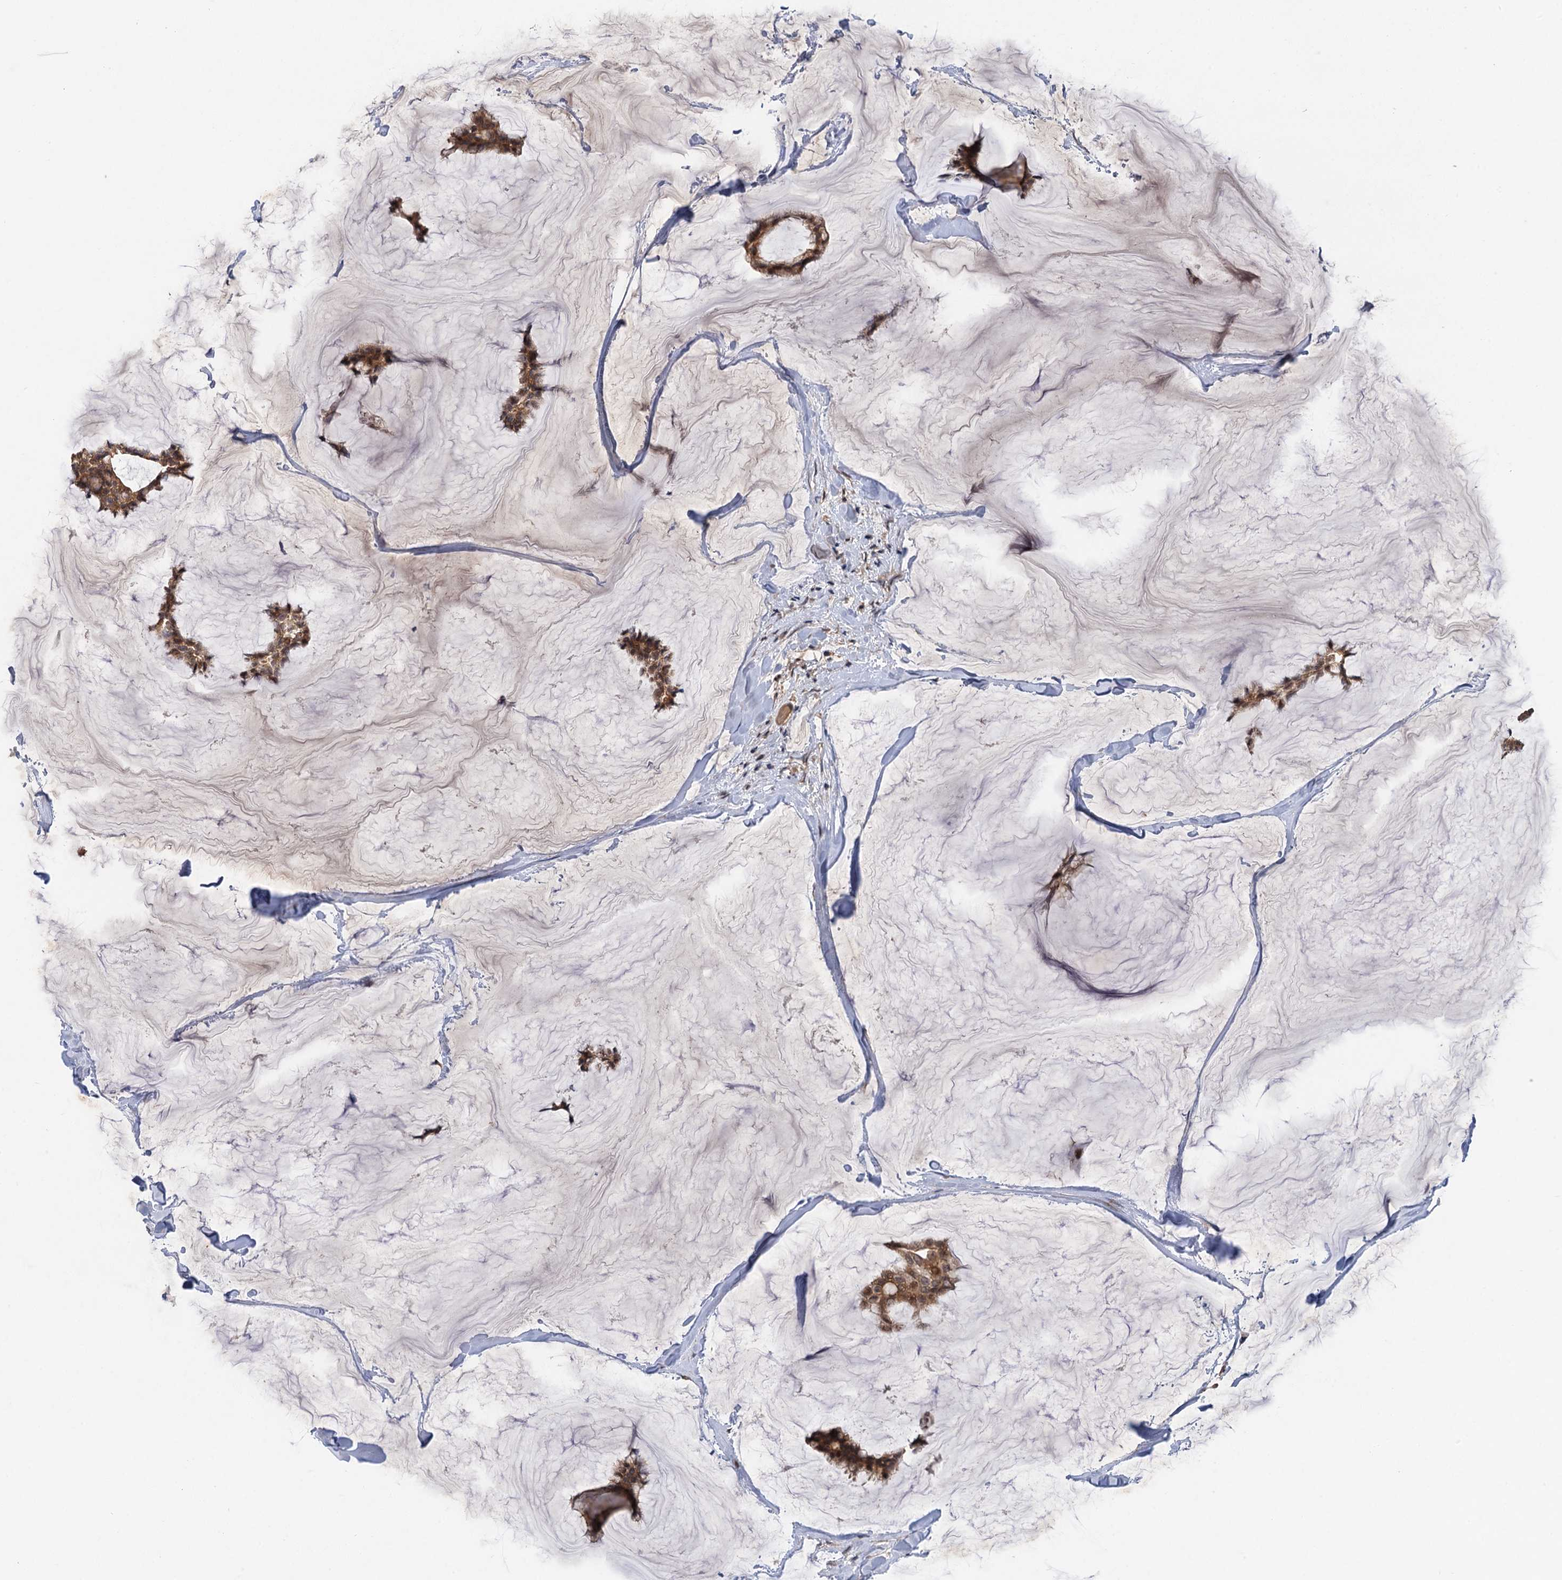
{"staining": {"intensity": "moderate", "quantity": ">75%", "location": "cytoplasmic/membranous"}, "tissue": "breast cancer", "cell_type": "Tumor cells", "image_type": "cancer", "snomed": [{"axis": "morphology", "description": "Duct carcinoma"}, {"axis": "topography", "description": "Breast"}], "caption": "Protein positivity by immunohistochemistry exhibits moderate cytoplasmic/membranous positivity in about >75% of tumor cells in breast cancer.", "gene": "SNX32", "patient": {"sex": "female", "age": 93}}